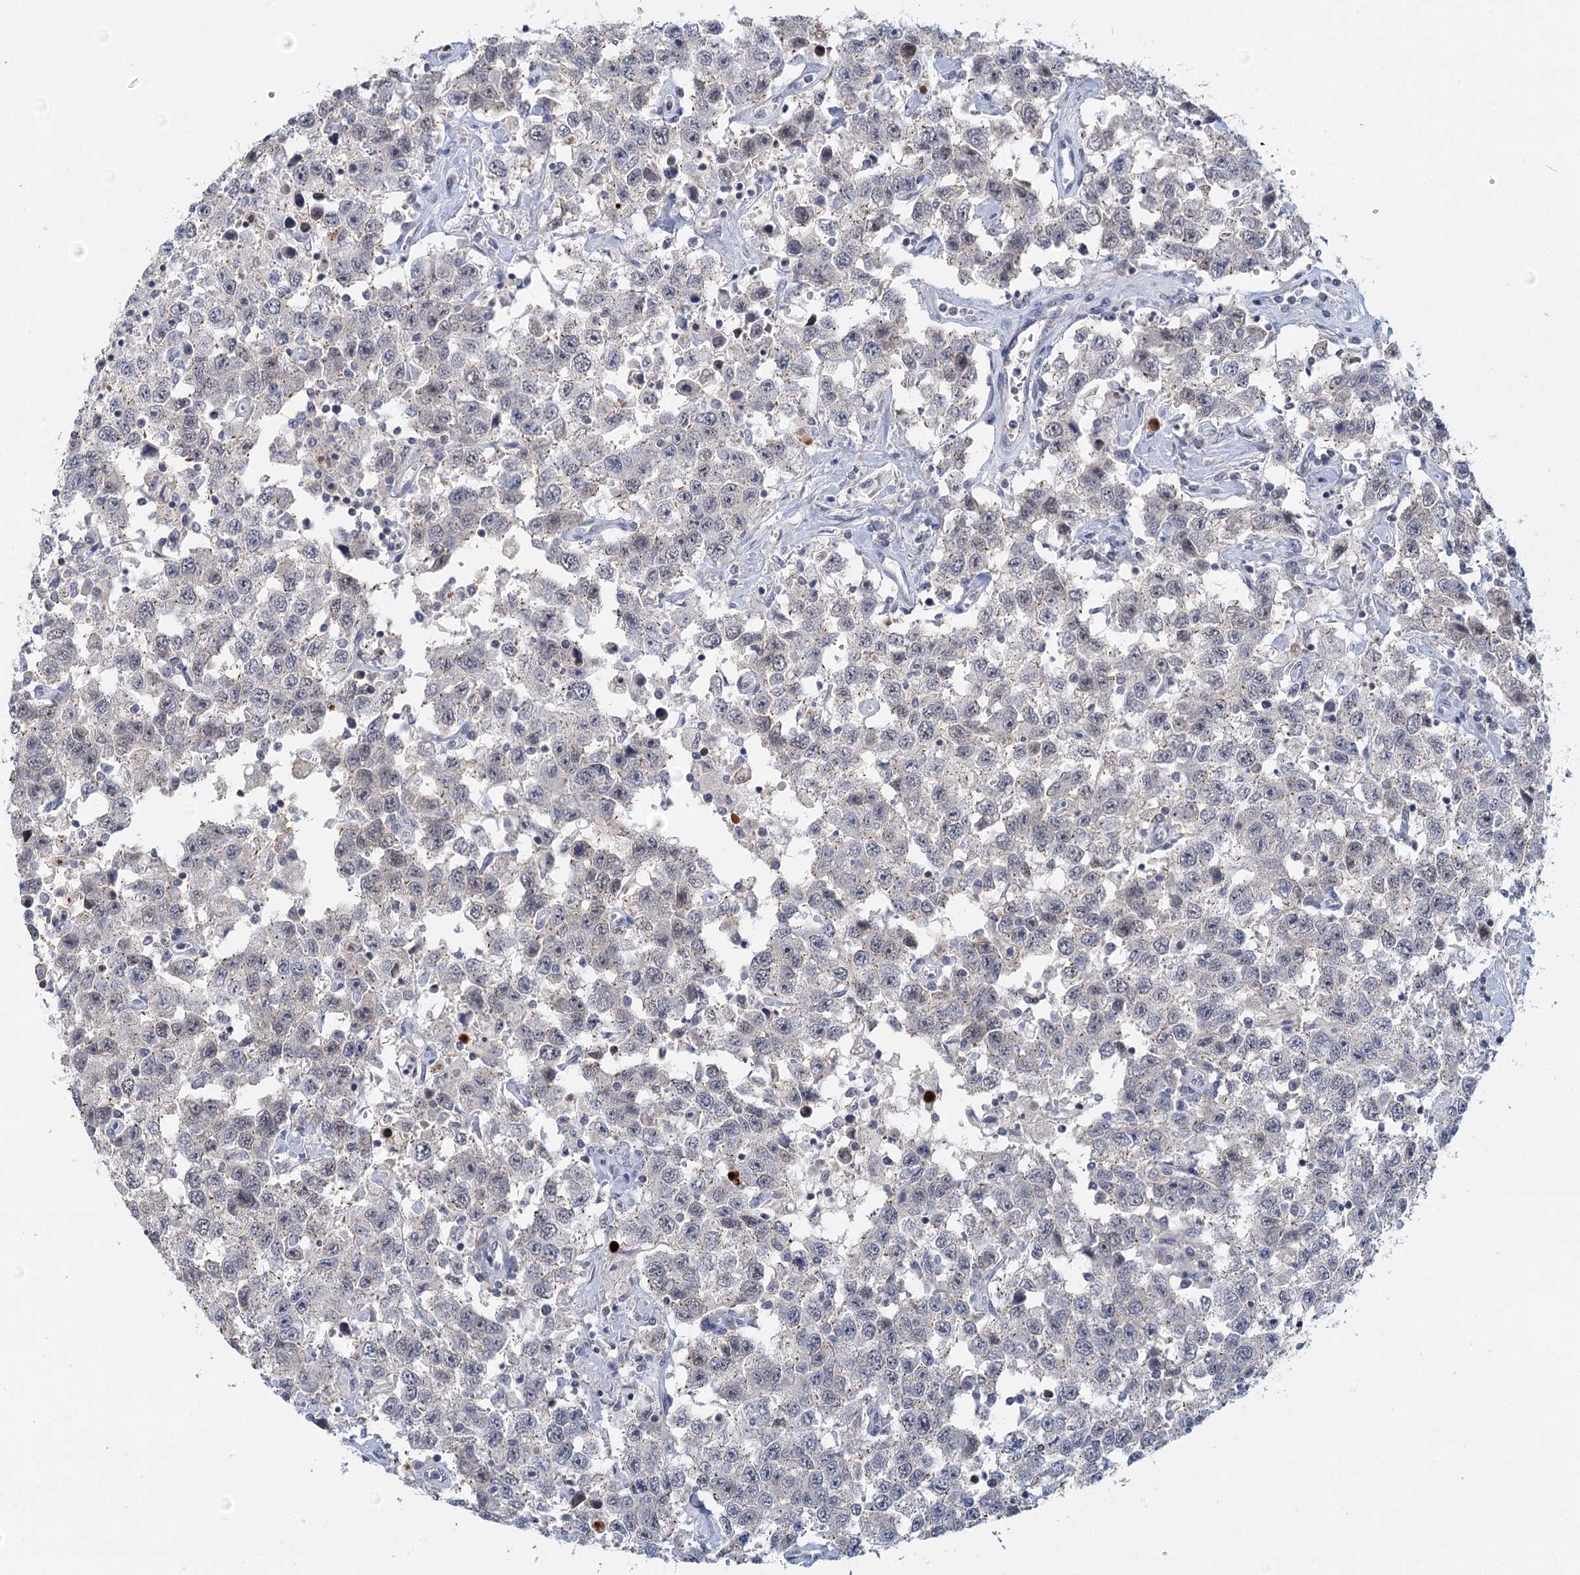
{"staining": {"intensity": "moderate", "quantity": "25%-75%", "location": "nuclear"}, "tissue": "testis cancer", "cell_type": "Tumor cells", "image_type": "cancer", "snomed": [{"axis": "morphology", "description": "Seminoma, NOS"}, {"axis": "topography", "description": "Testis"}], "caption": "Immunohistochemical staining of human seminoma (testis) shows medium levels of moderate nuclear expression in approximately 25%-75% of tumor cells.", "gene": "GPATCH11", "patient": {"sex": "male", "age": 41}}